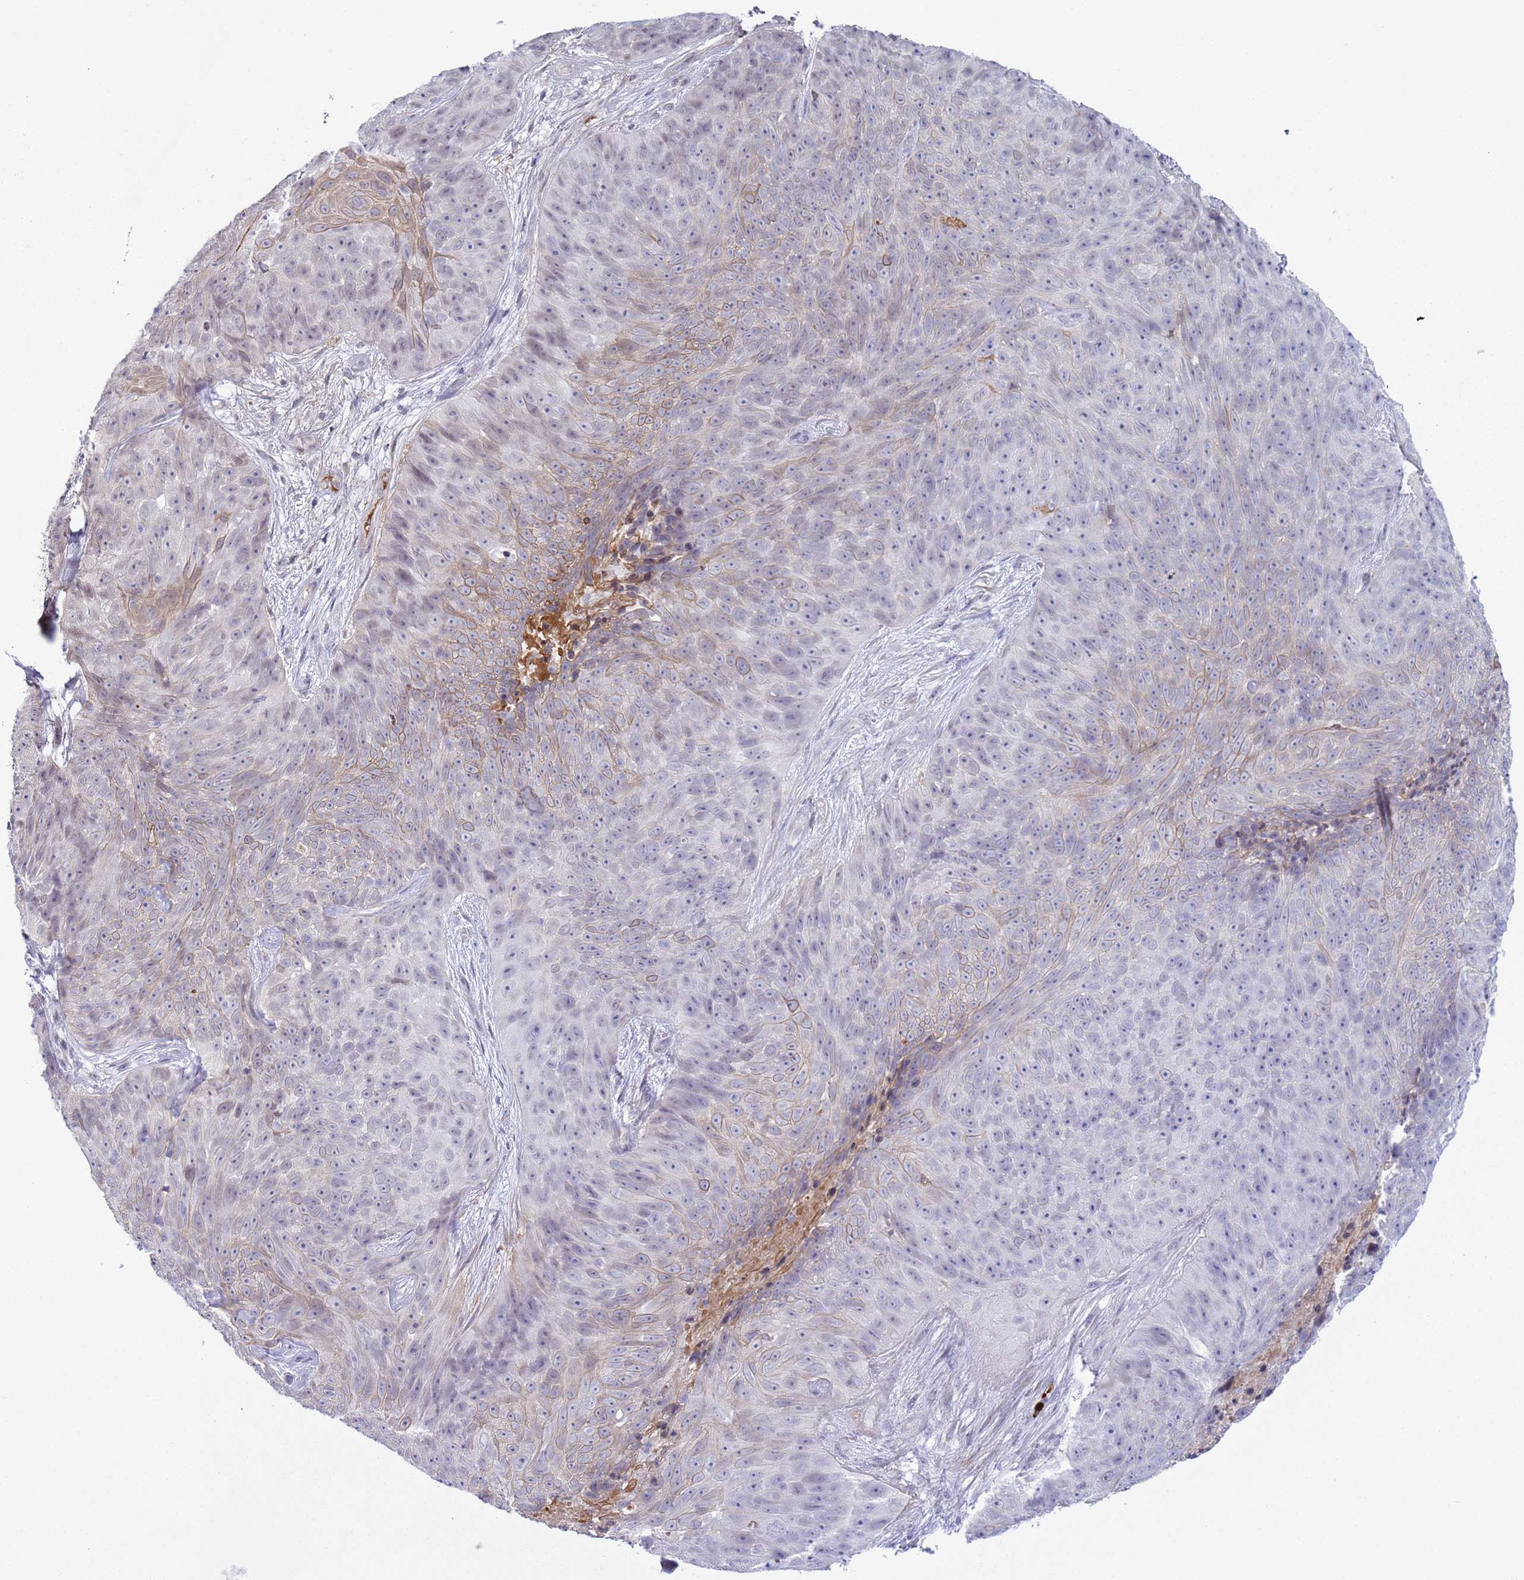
{"staining": {"intensity": "moderate", "quantity": "<25%", "location": "cytoplasmic/membranous"}, "tissue": "skin cancer", "cell_type": "Tumor cells", "image_type": "cancer", "snomed": [{"axis": "morphology", "description": "Squamous cell carcinoma, NOS"}, {"axis": "topography", "description": "Skin"}], "caption": "Tumor cells reveal low levels of moderate cytoplasmic/membranous staining in approximately <25% of cells in human skin cancer (squamous cell carcinoma).", "gene": "NPAP1", "patient": {"sex": "female", "age": 87}}